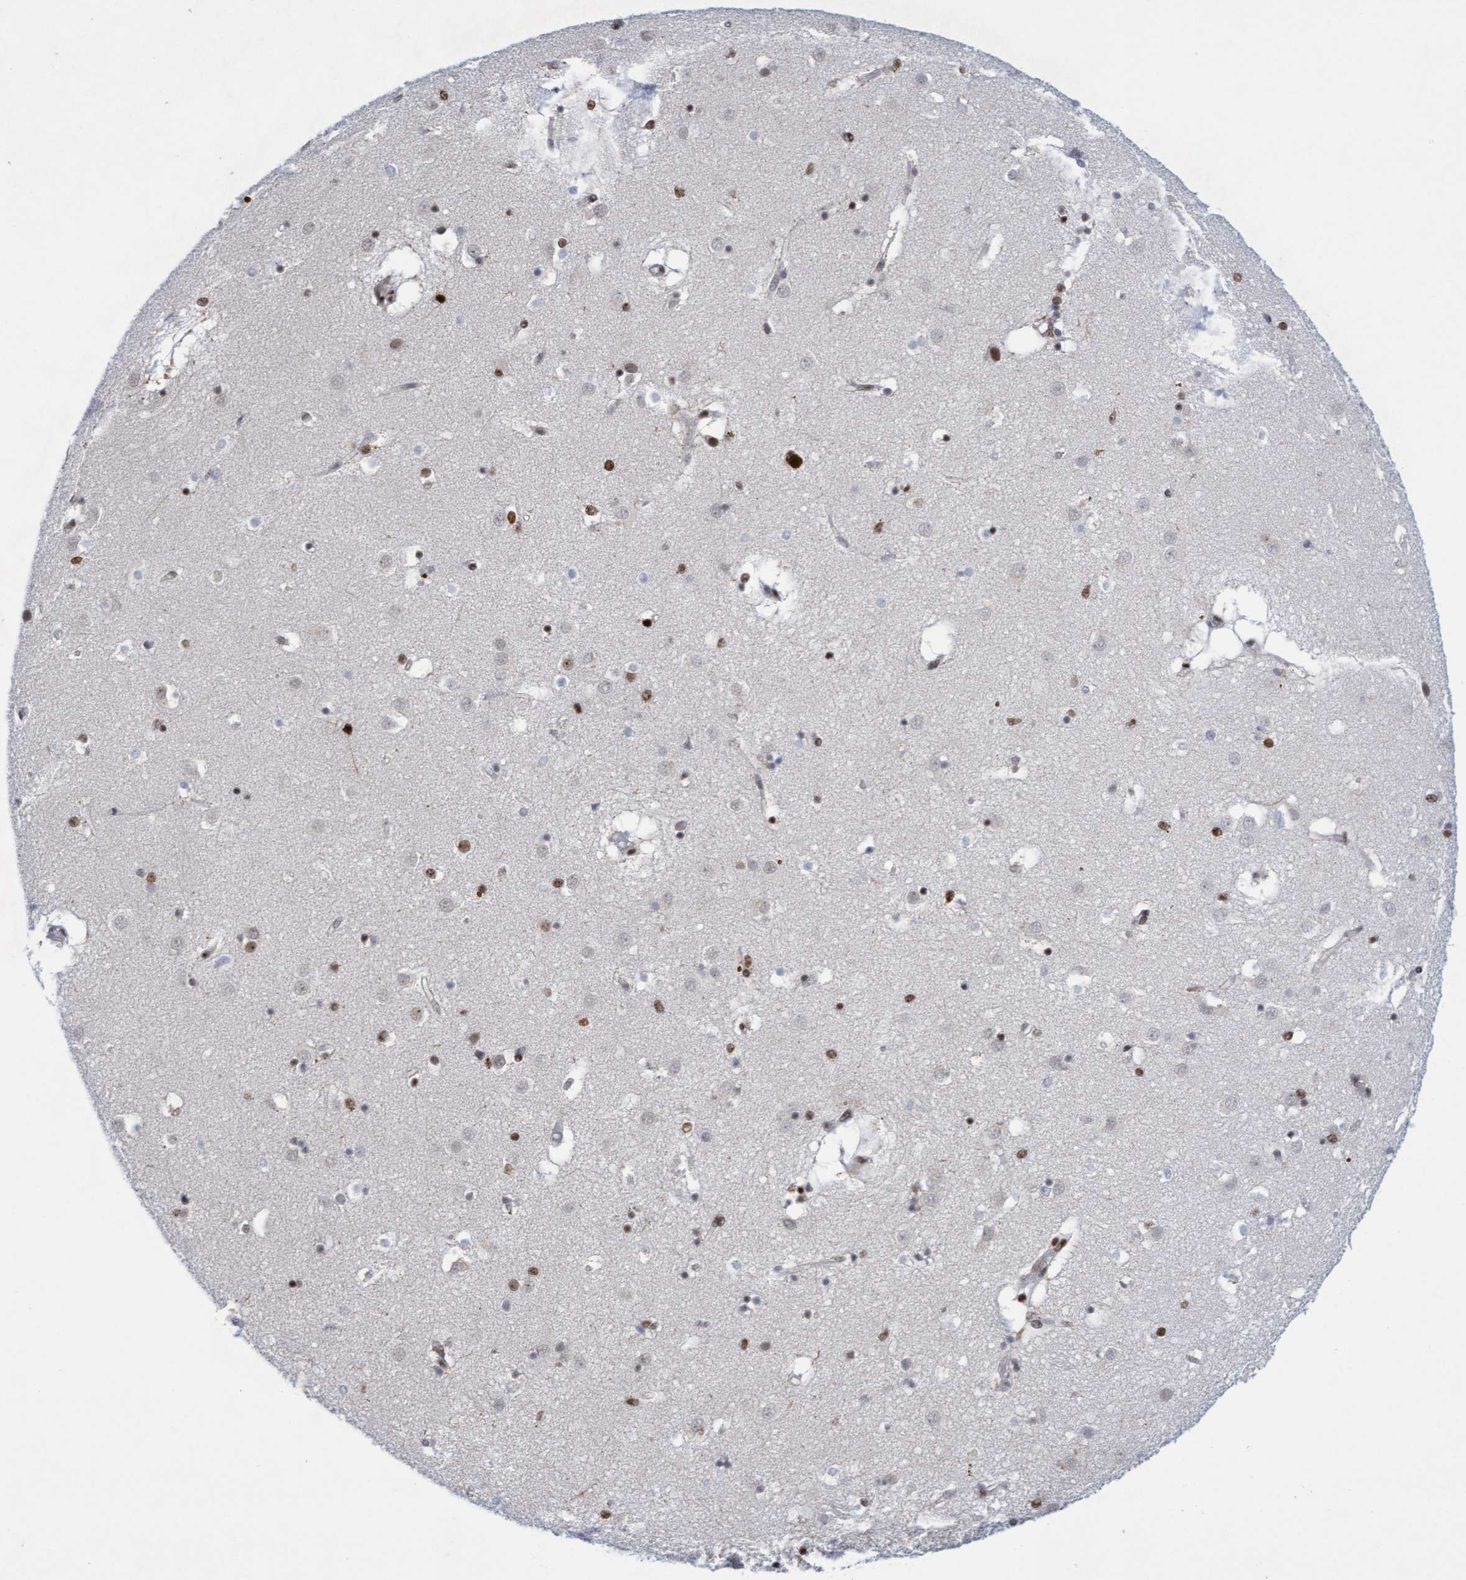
{"staining": {"intensity": "moderate", "quantity": "25%-75%", "location": "nuclear"}, "tissue": "caudate", "cell_type": "Glial cells", "image_type": "normal", "snomed": [{"axis": "morphology", "description": "Normal tissue, NOS"}, {"axis": "topography", "description": "Lateral ventricle wall"}], "caption": "Immunohistochemistry micrograph of benign caudate stained for a protein (brown), which displays medium levels of moderate nuclear expression in about 25%-75% of glial cells.", "gene": "GLRX2", "patient": {"sex": "male", "age": 70}}